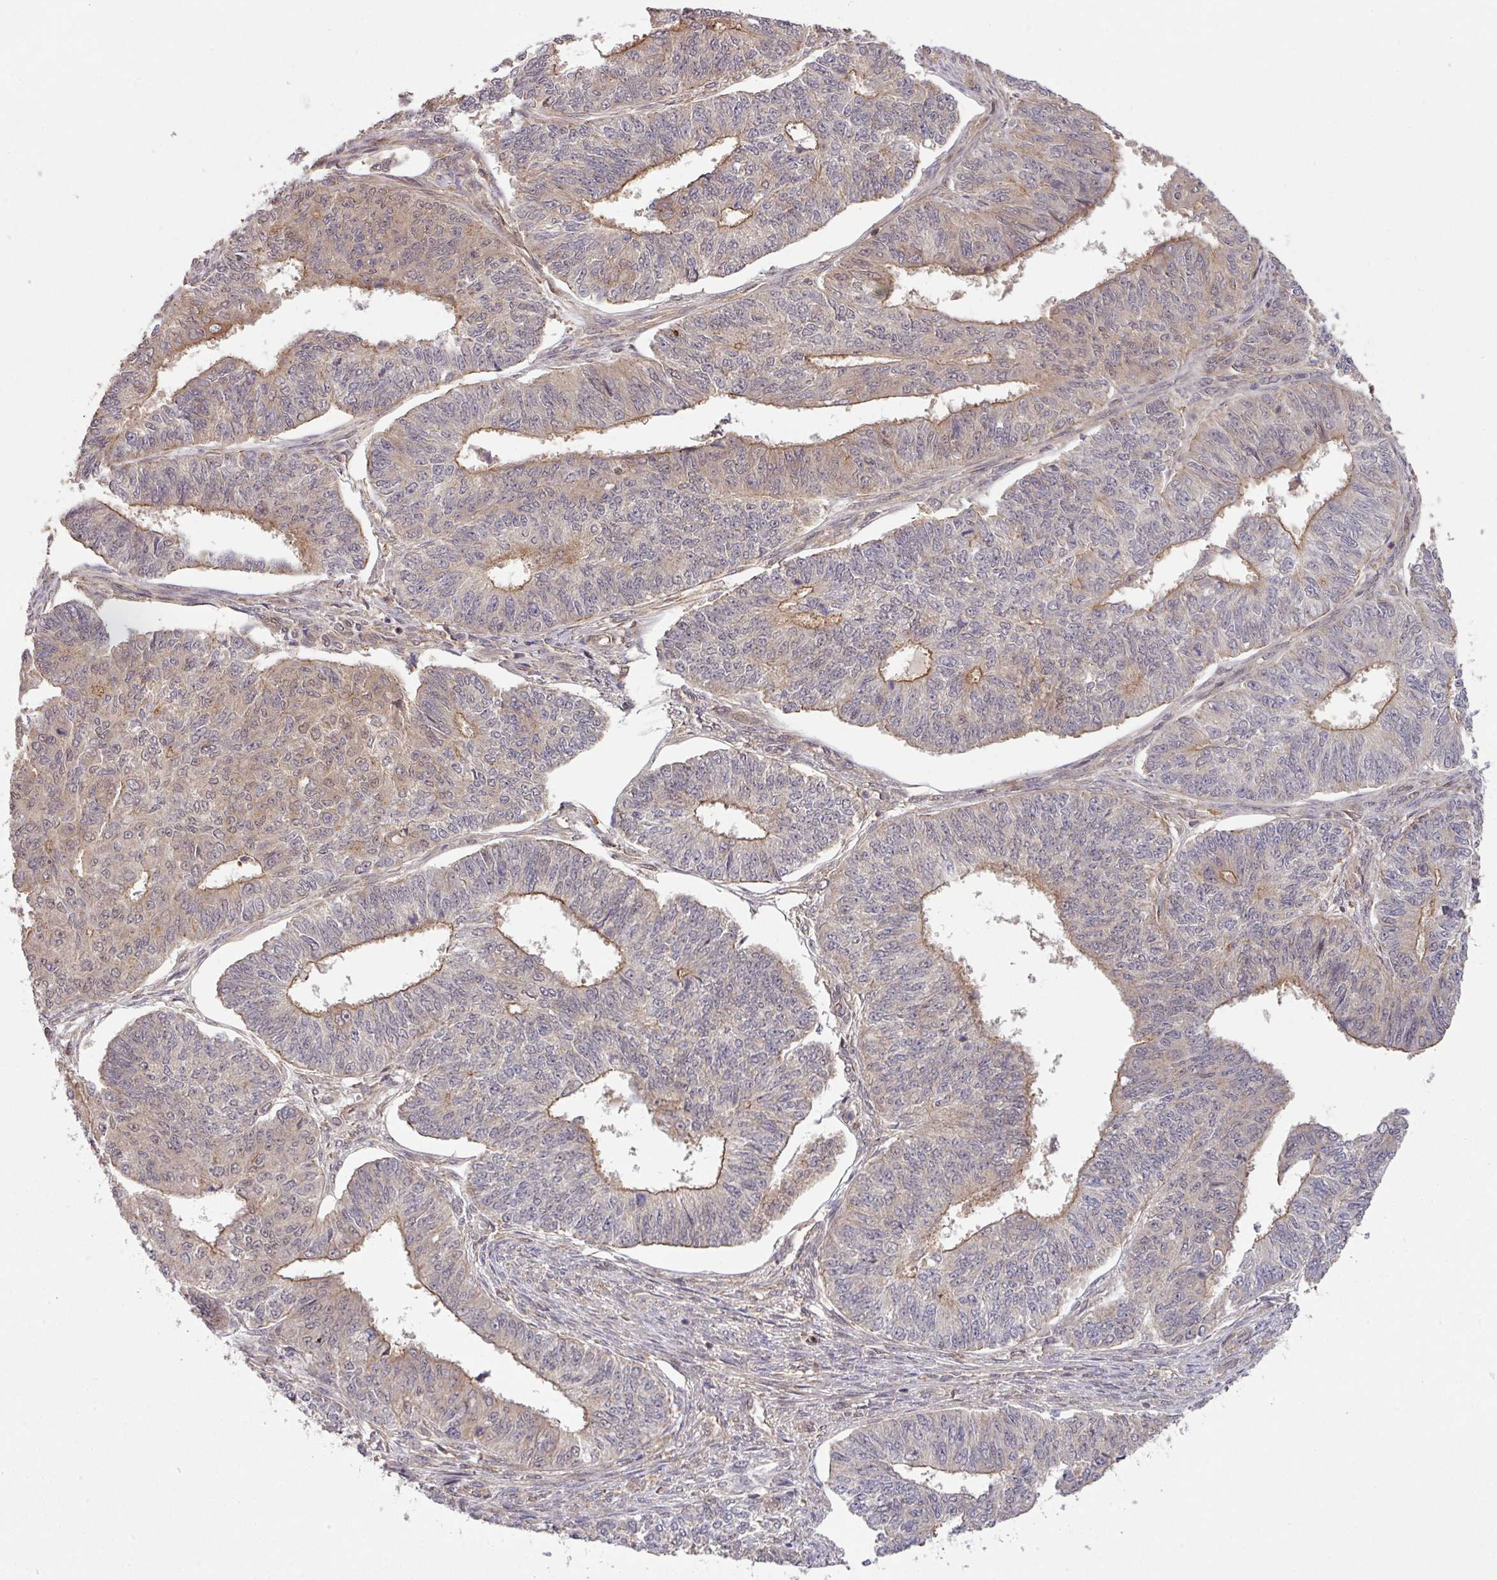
{"staining": {"intensity": "weak", "quantity": "25%-75%", "location": "cytoplasmic/membranous"}, "tissue": "endometrial cancer", "cell_type": "Tumor cells", "image_type": "cancer", "snomed": [{"axis": "morphology", "description": "Adenocarcinoma, NOS"}, {"axis": "topography", "description": "Endometrium"}], "caption": "Endometrial cancer stained with a brown dye demonstrates weak cytoplasmic/membranous positive staining in about 25%-75% of tumor cells.", "gene": "ARPIN", "patient": {"sex": "female", "age": 32}}